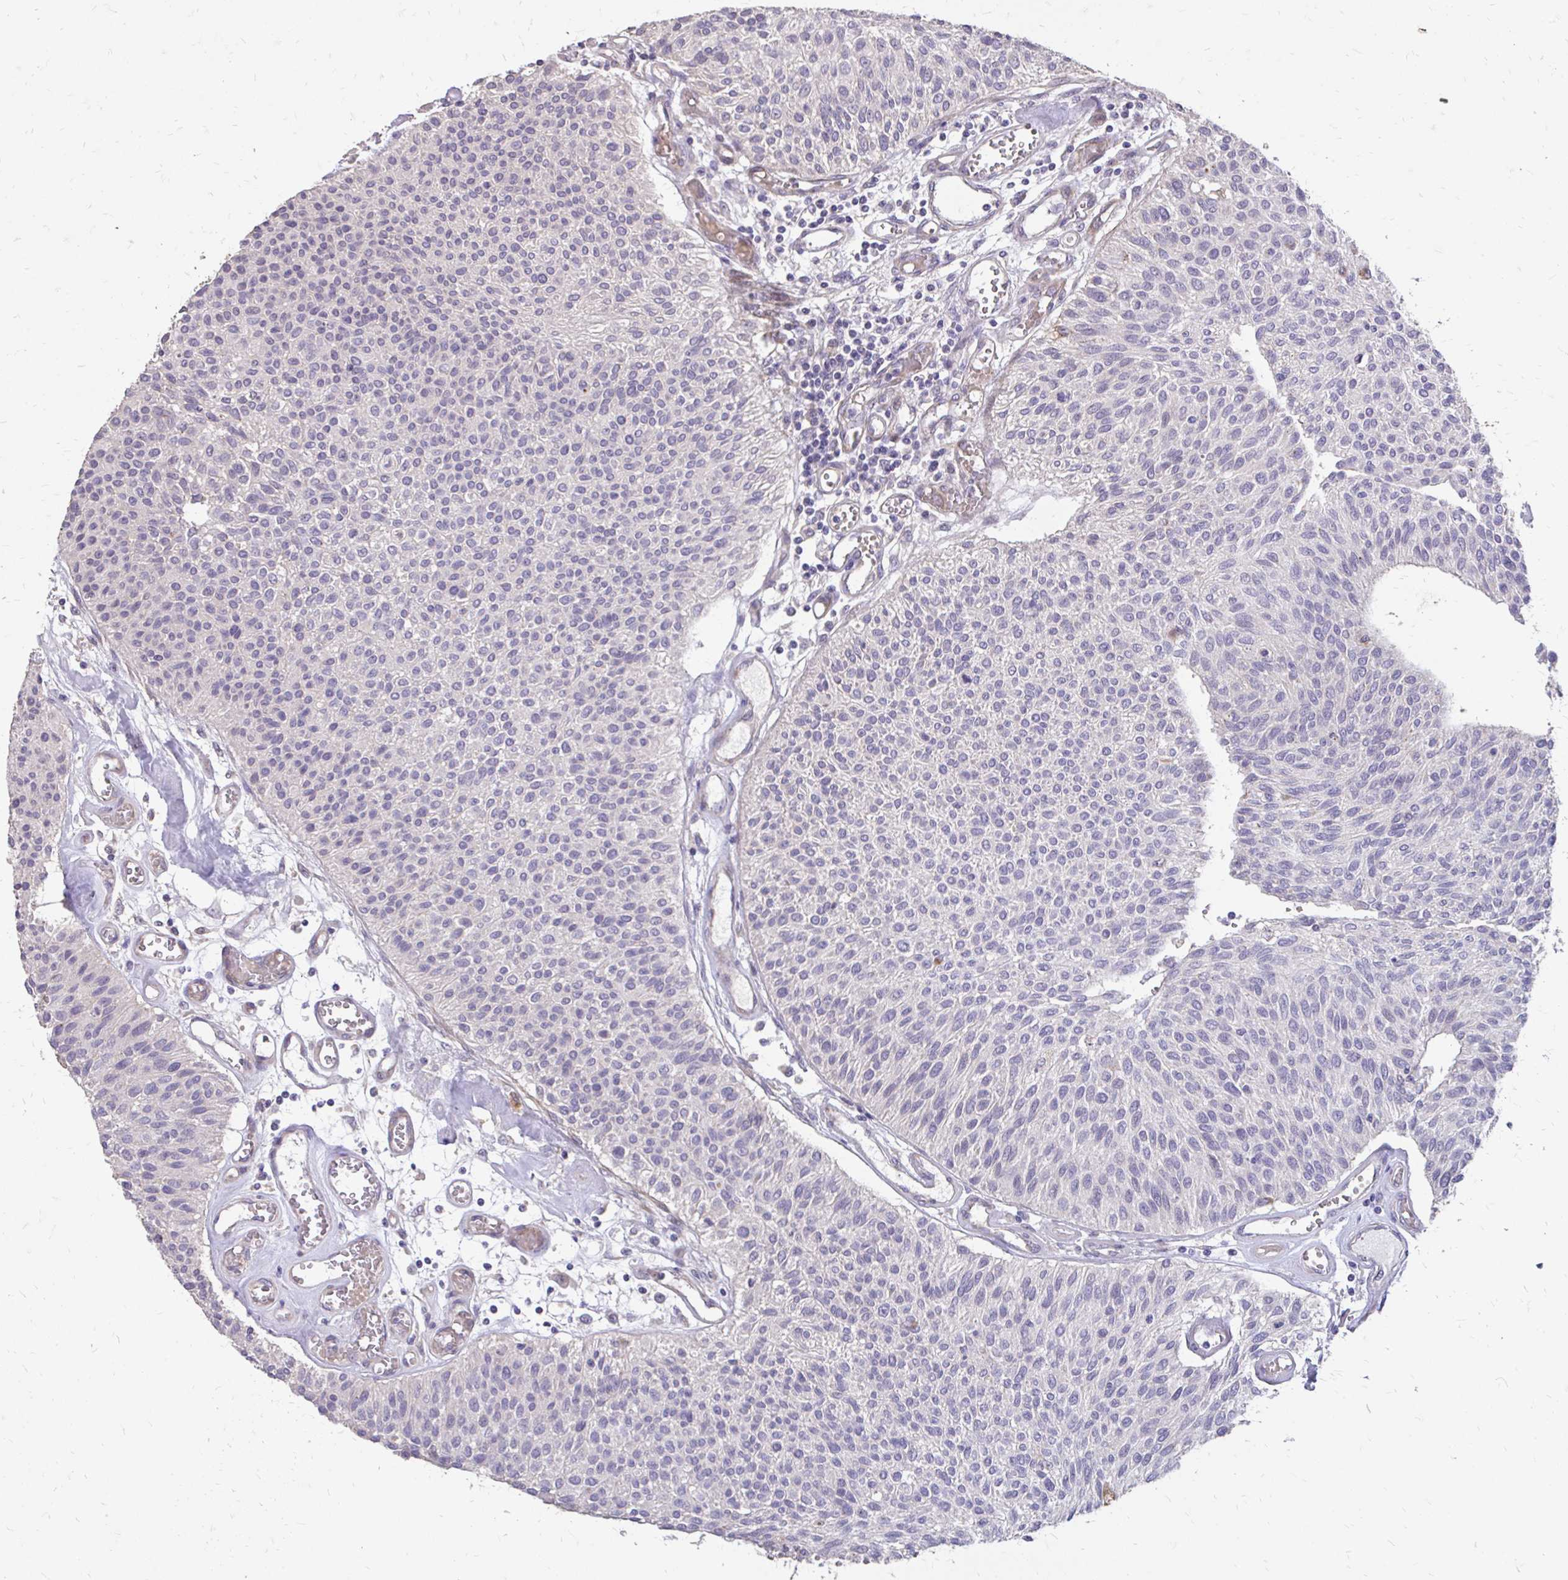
{"staining": {"intensity": "negative", "quantity": "none", "location": "none"}, "tissue": "urothelial cancer", "cell_type": "Tumor cells", "image_type": "cancer", "snomed": [{"axis": "morphology", "description": "Urothelial carcinoma, NOS"}, {"axis": "topography", "description": "Urinary bladder"}], "caption": "The micrograph reveals no significant positivity in tumor cells of transitional cell carcinoma. (Stains: DAB IHC with hematoxylin counter stain, Microscopy: brightfield microscopy at high magnification).", "gene": "MYORG", "patient": {"sex": "male", "age": 55}}